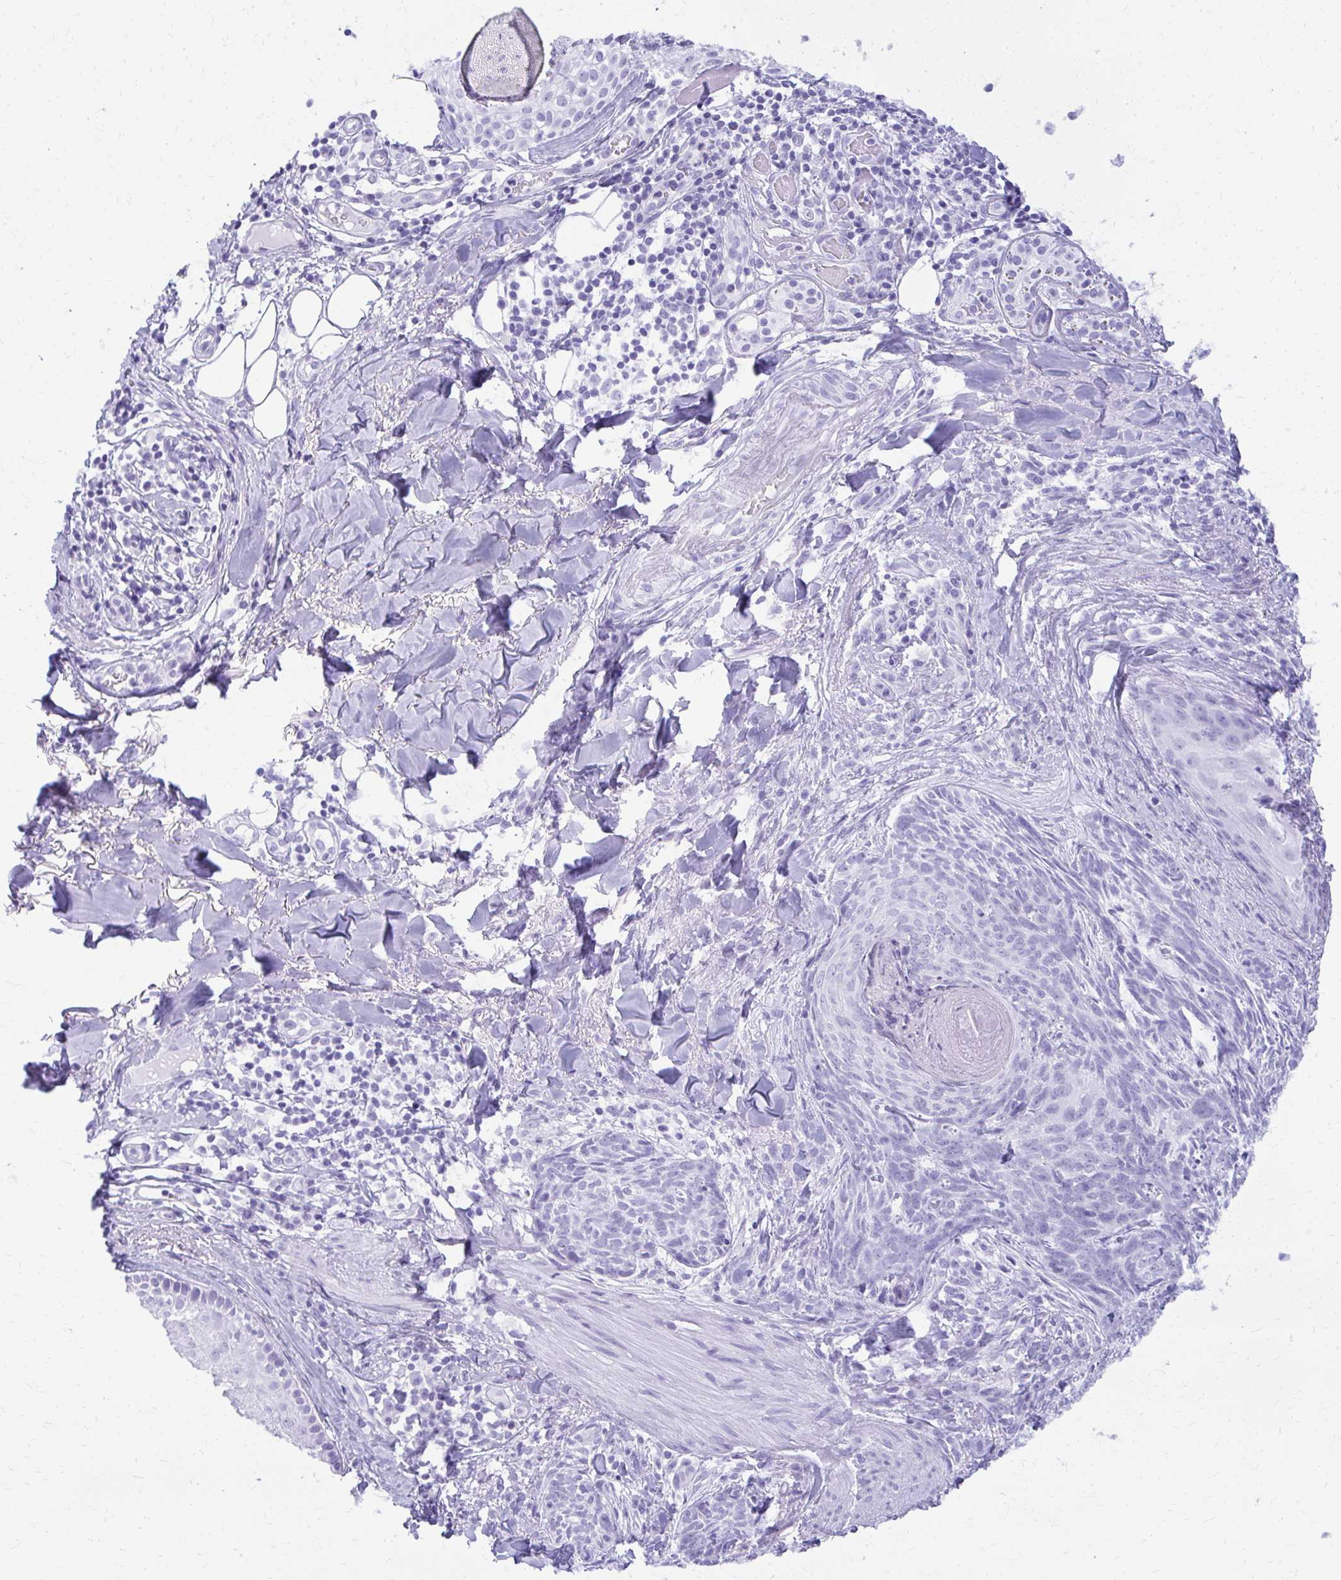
{"staining": {"intensity": "negative", "quantity": "none", "location": "none"}, "tissue": "skin cancer", "cell_type": "Tumor cells", "image_type": "cancer", "snomed": [{"axis": "morphology", "description": "Basal cell carcinoma"}, {"axis": "topography", "description": "Skin"}], "caption": "DAB immunohistochemical staining of skin cancer (basal cell carcinoma) shows no significant positivity in tumor cells. (Stains: DAB IHC with hematoxylin counter stain, Microscopy: brightfield microscopy at high magnification).", "gene": "MAF1", "patient": {"sex": "female", "age": 93}}